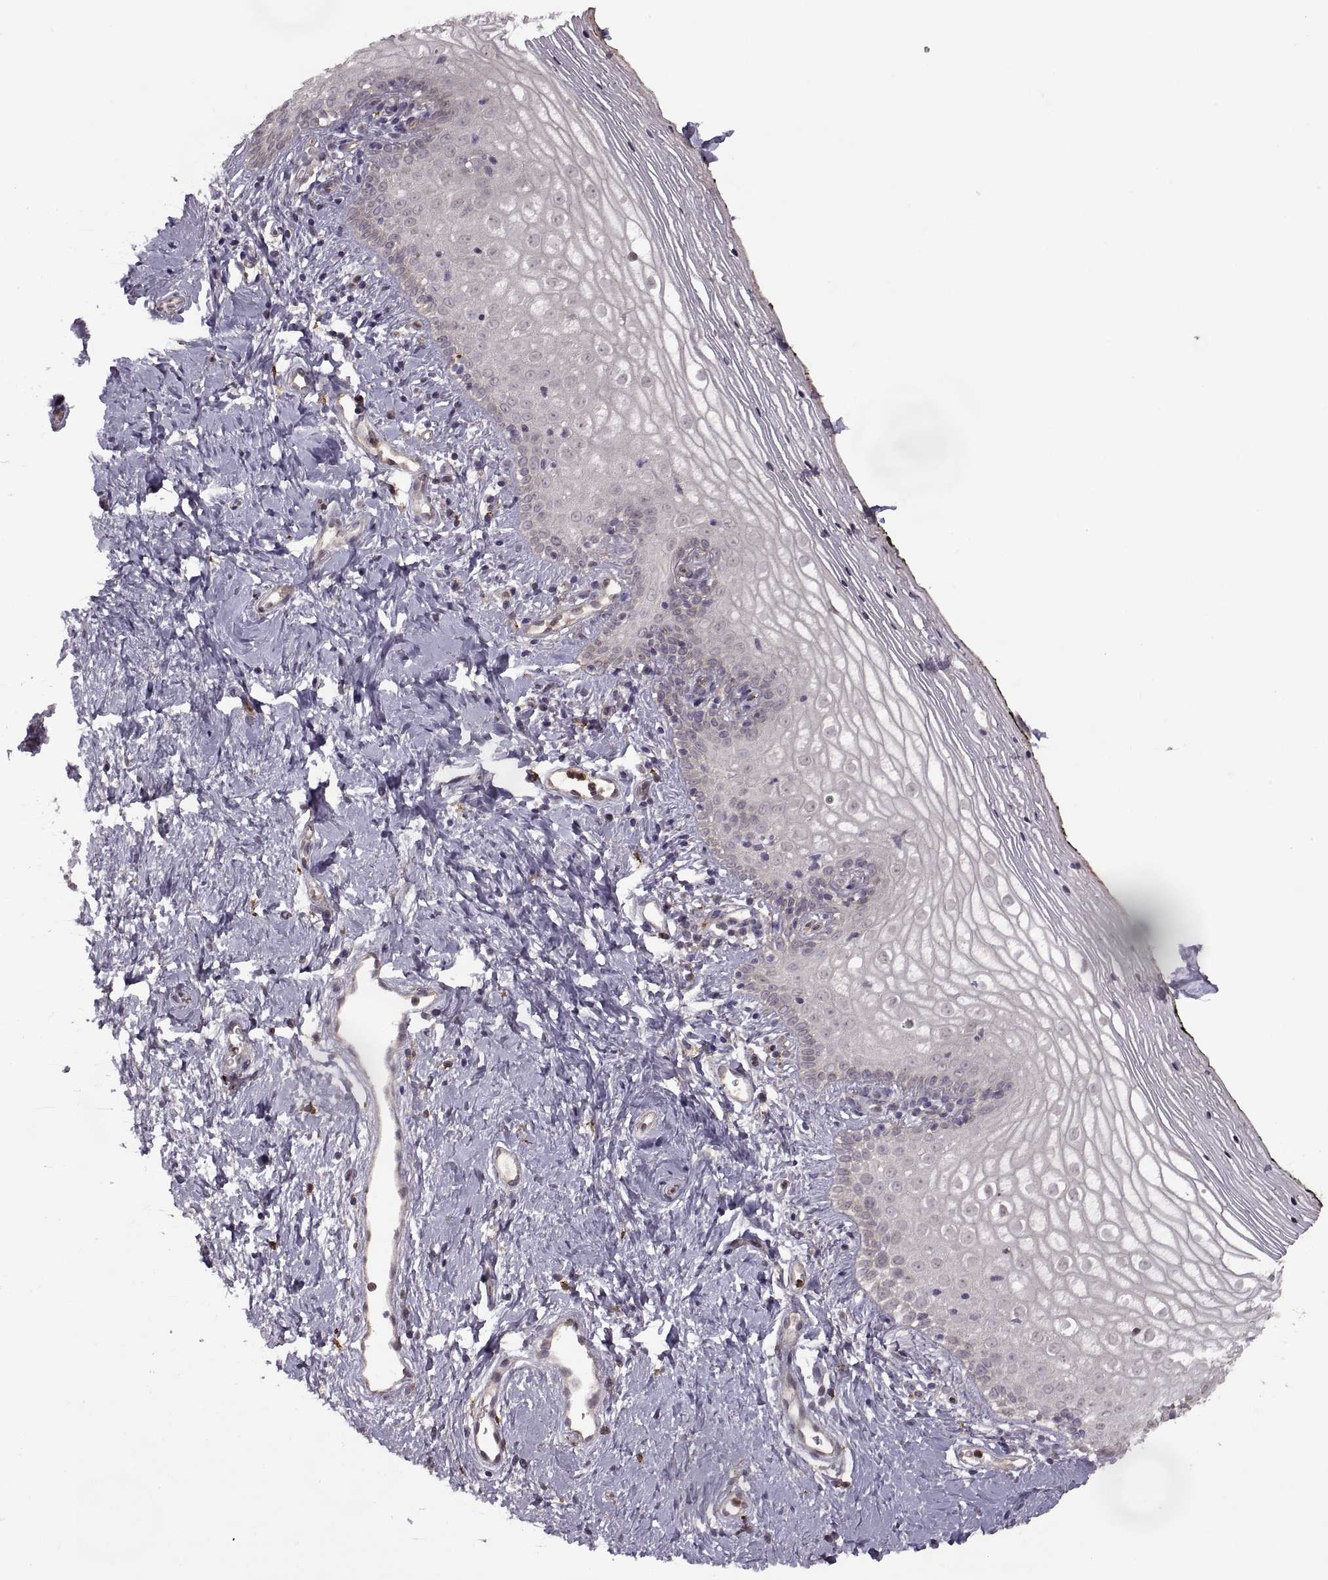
{"staining": {"intensity": "negative", "quantity": "none", "location": "none"}, "tissue": "vagina", "cell_type": "Squamous epithelial cells", "image_type": "normal", "snomed": [{"axis": "morphology", "description": "Normal tissue, NOS"}, {"axis": "topography", "description": "Vagina"}], "caption": "Immunohistochemical staining of normal vagina demonstrates no significant staining in squamous epithelial cells. (DAB immunohistochemistry visualized using brightfield microscopy, high magnification).", "gene": "PIERCE1", "patient": {"sex": "female", "age": 47}}